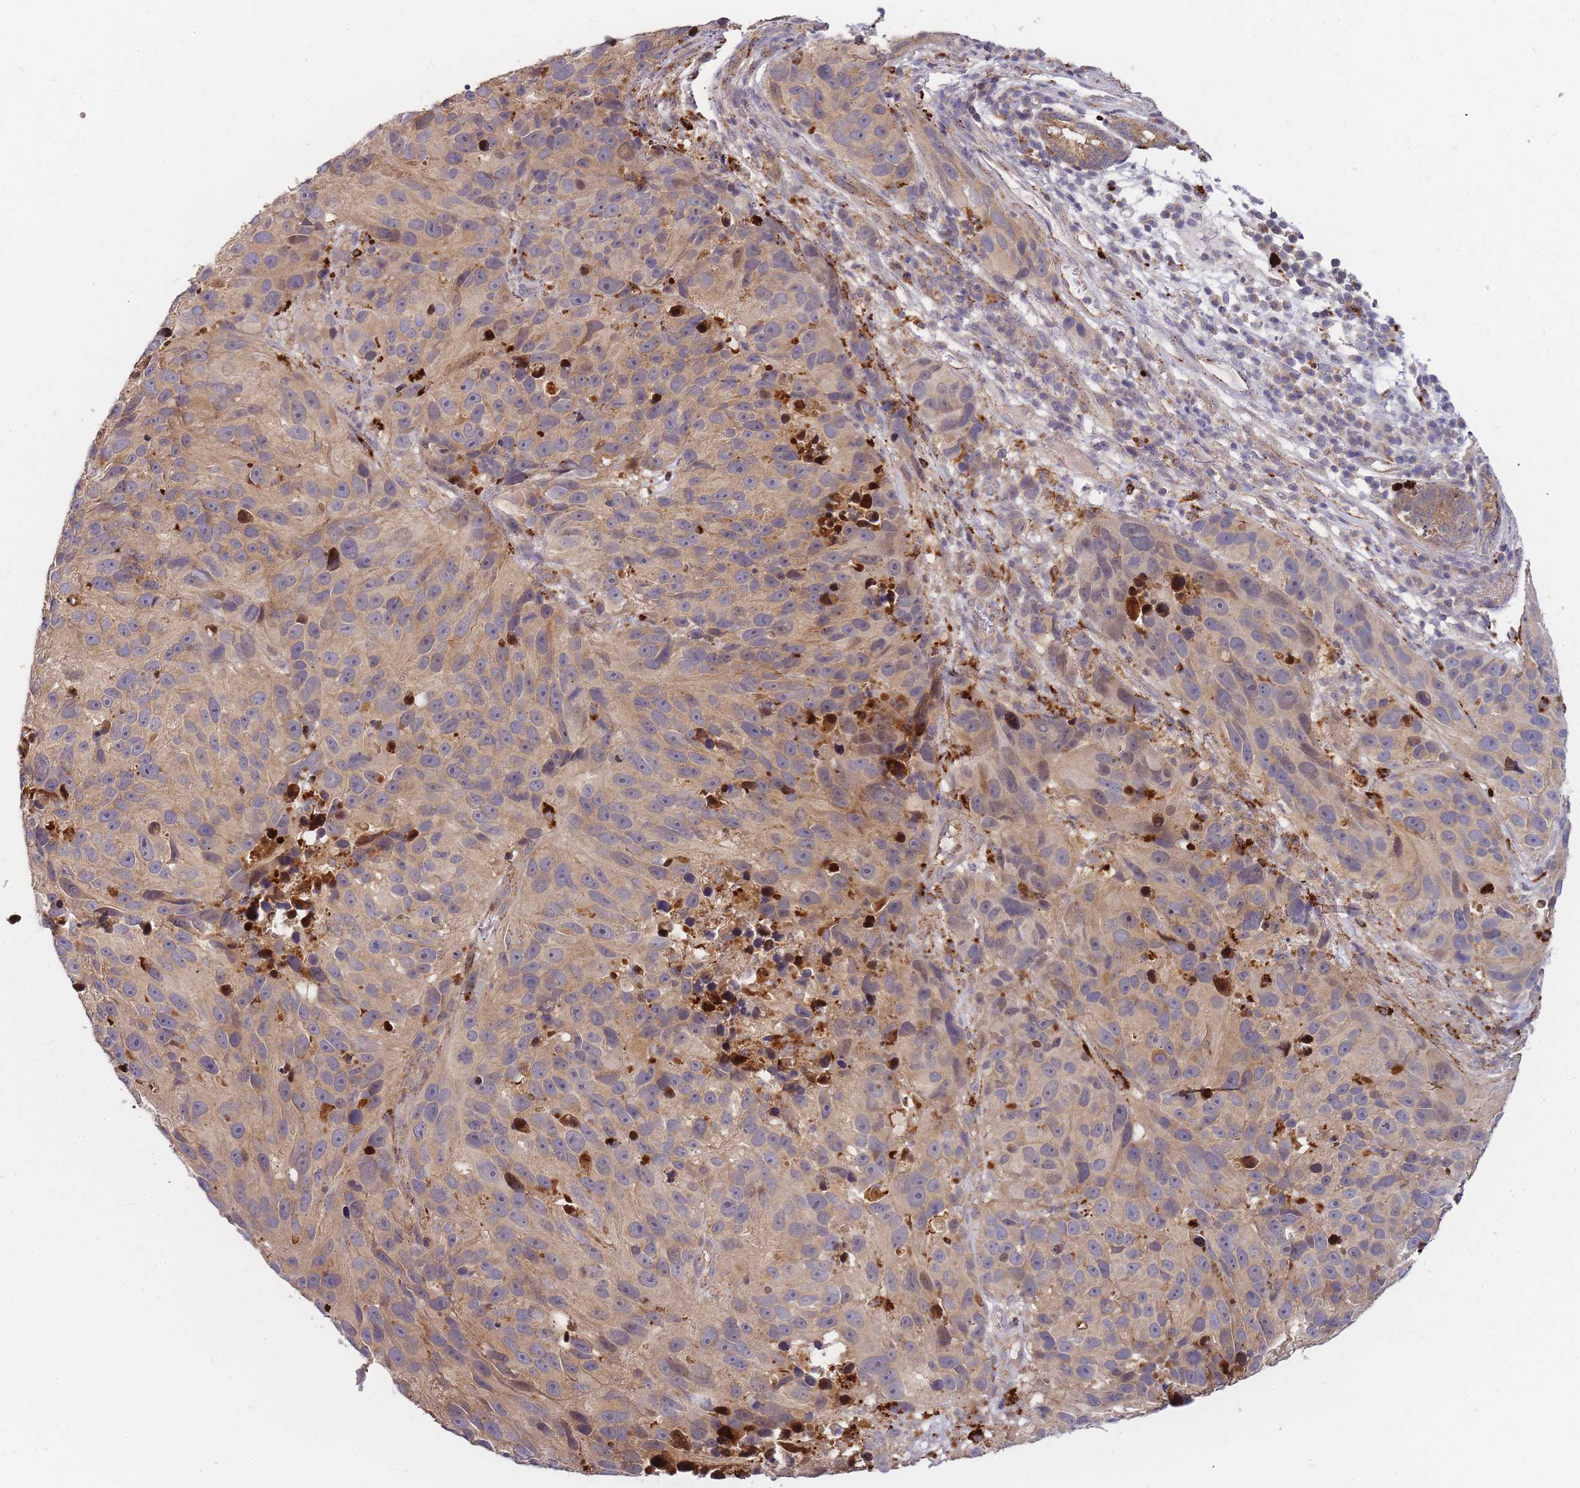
{"staining": {"intensity": "moderate", "quantity": ">75%", "location": "cytoplasmic/membranous"}, "tissue": "melanoma", "cell_type": "Tumor cells", "image_type": "cancer", "snomed": [{"axis": "morphology", "description": "Malignant melanoma, NOS"}, {"axis": "topography", "description": "Skin"}], "caption": "Approximately >75% of tumor cells in melanoma reveal moderate cytoplasmic/membranous protein positivity as visualized by brown immunohistochemical staining.", "gene": "ATG5", "patient": {"sex": "male", "age": 84}}